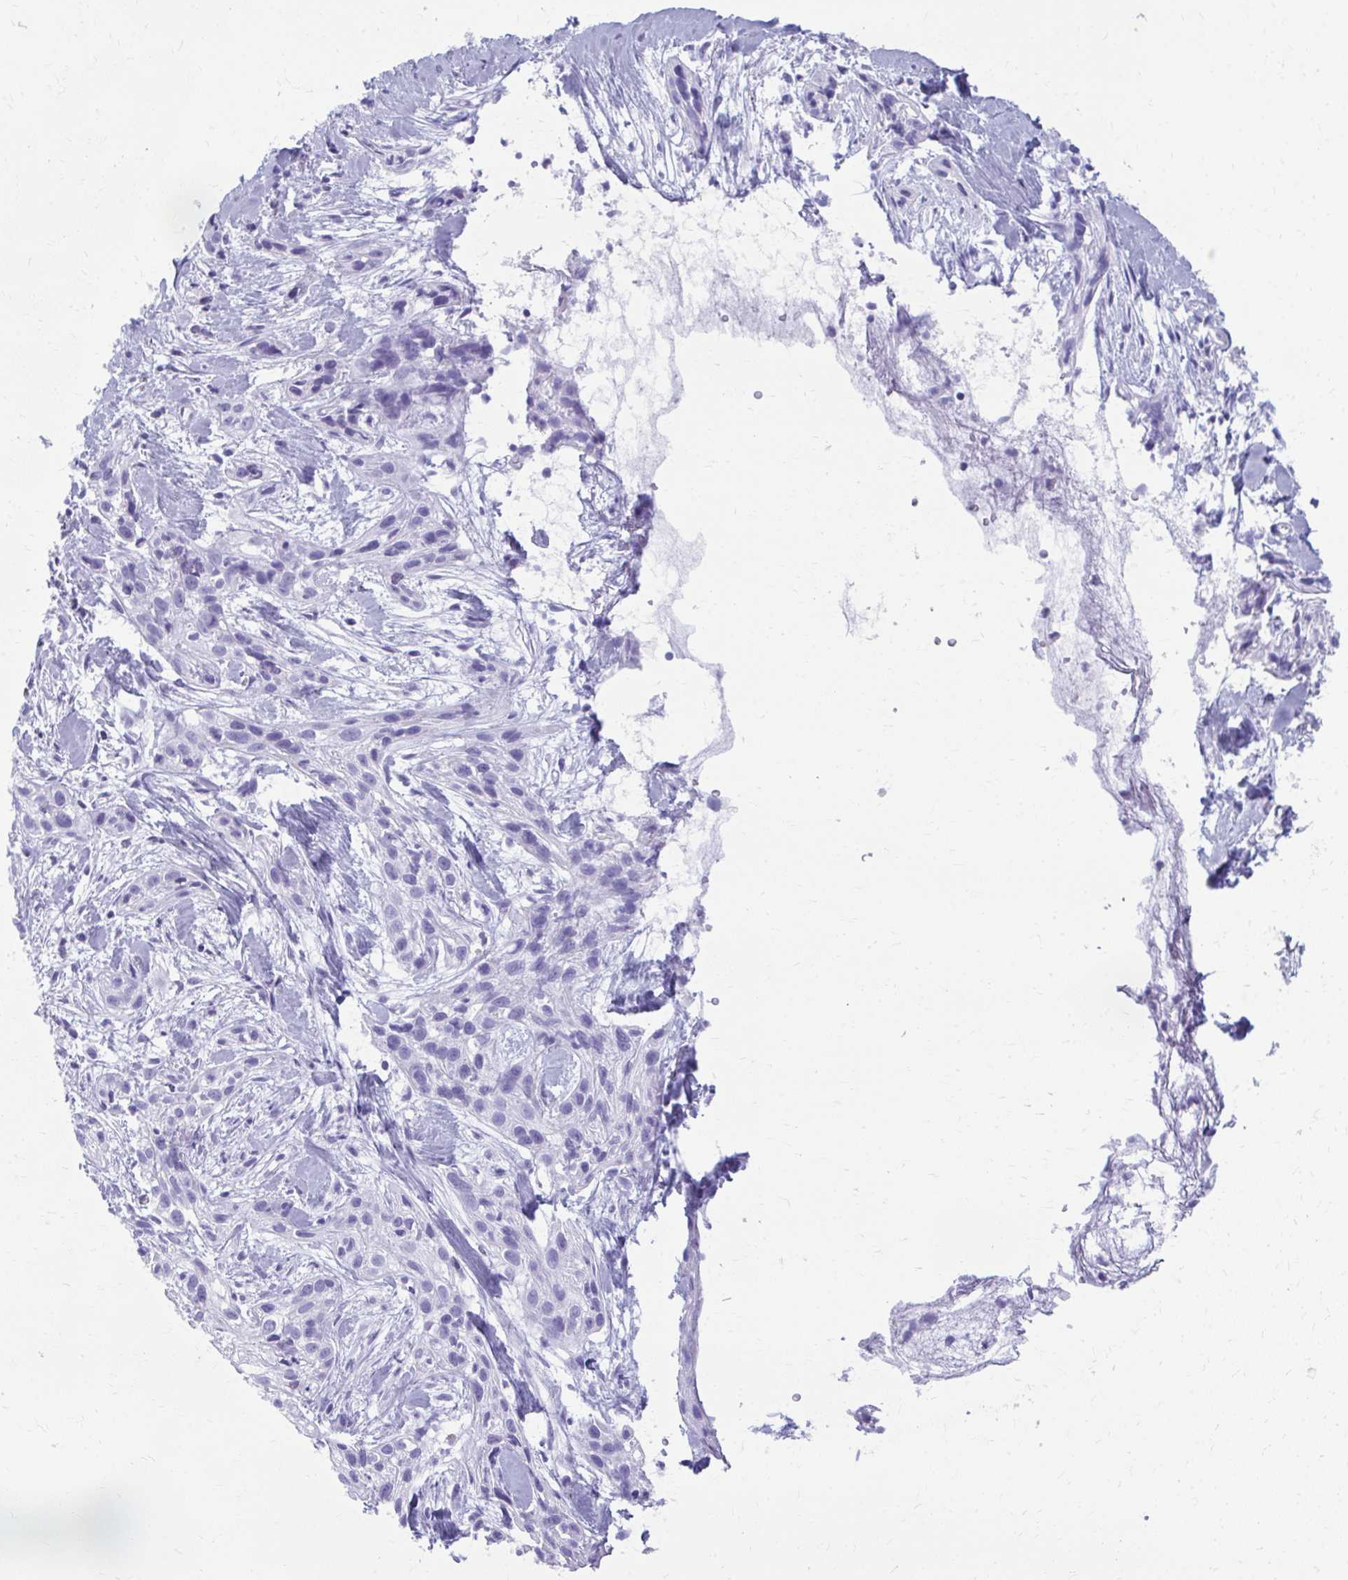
{"staining": {"intensity": "negative", "quantity": "none", "location": "none"}, "tissue": "skin cancer", "cell_type": "Tumor cells", "image_type": "cancer", "snomed": [{"axis": "morphology", "description": "Squamous cell carcinoma, NOS"}, {"axis": "topography", "description": "Skin"}], "caption": "Squamous cell carcinoma (skin) stained for a protein using immunohistochemistry (IHC) demonstrates no staining tumor cells.", "gene": "MAF1", "patient": {"sex": "male", "age": 82}}